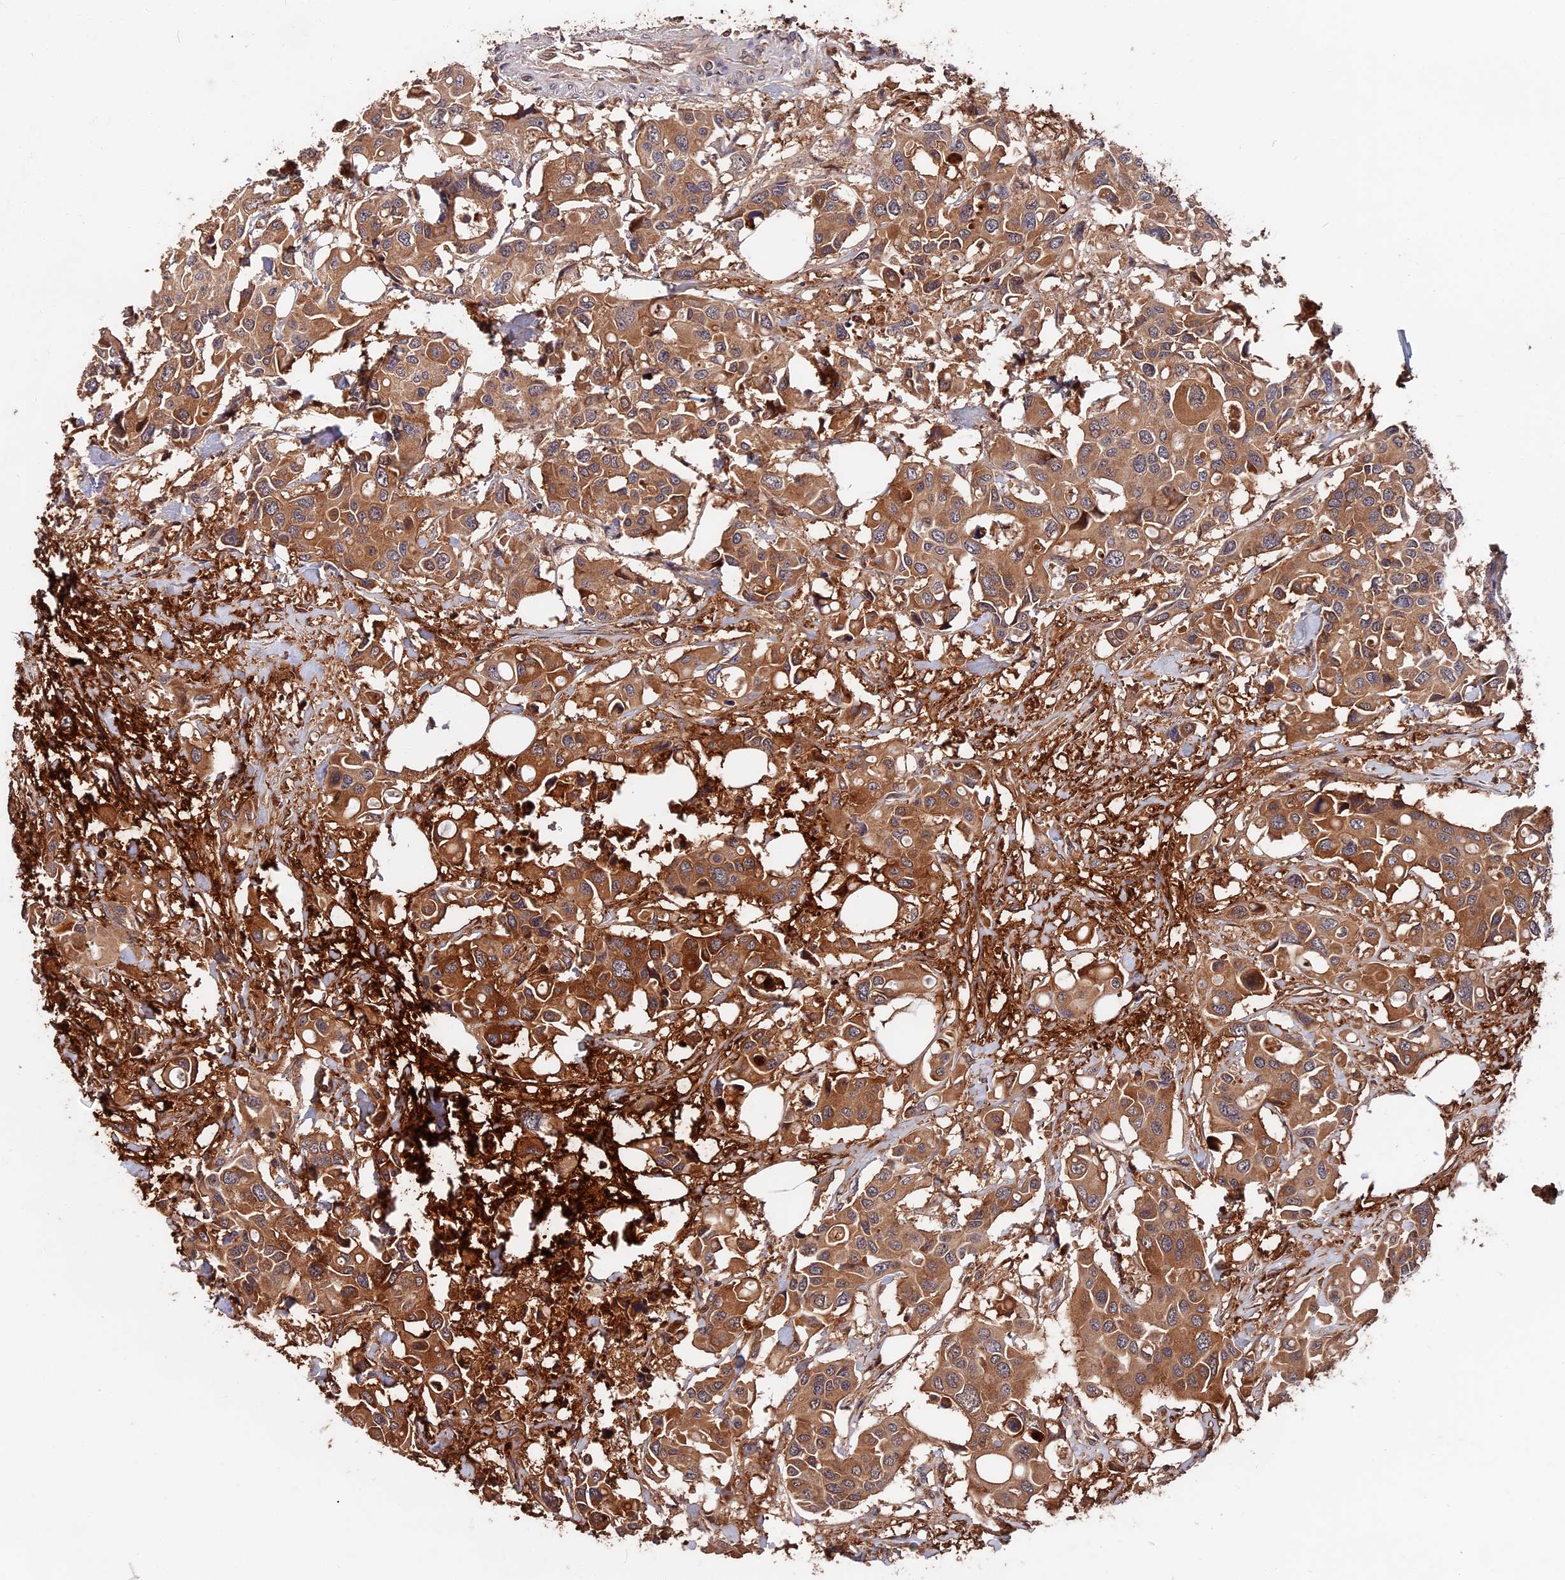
{"staining": {"intensity": "moderate", "quantity": ">75%", "location": "cytoplasmic/membranous"}, "tissue": "colorectal cancer", "cell_type": "Tumor cells", "image_type": "cancer", "snomed": [{"axis": "morphology", "description": "Adenocarcinoma, NOS"}, {"axis": "topography", "description": "Colon"}], "caption": "Brown immunohistochemical staining in human colorectal cancer (adenocarcinoma) shows moderate cytoplasmic/membranous positivity in about >75% of tumor cells. (brown staining indicates protein expression, while blue staining denotes nuclei).", "gene": "ITIH1", "patient": {"sex": "male", "age": 77}}